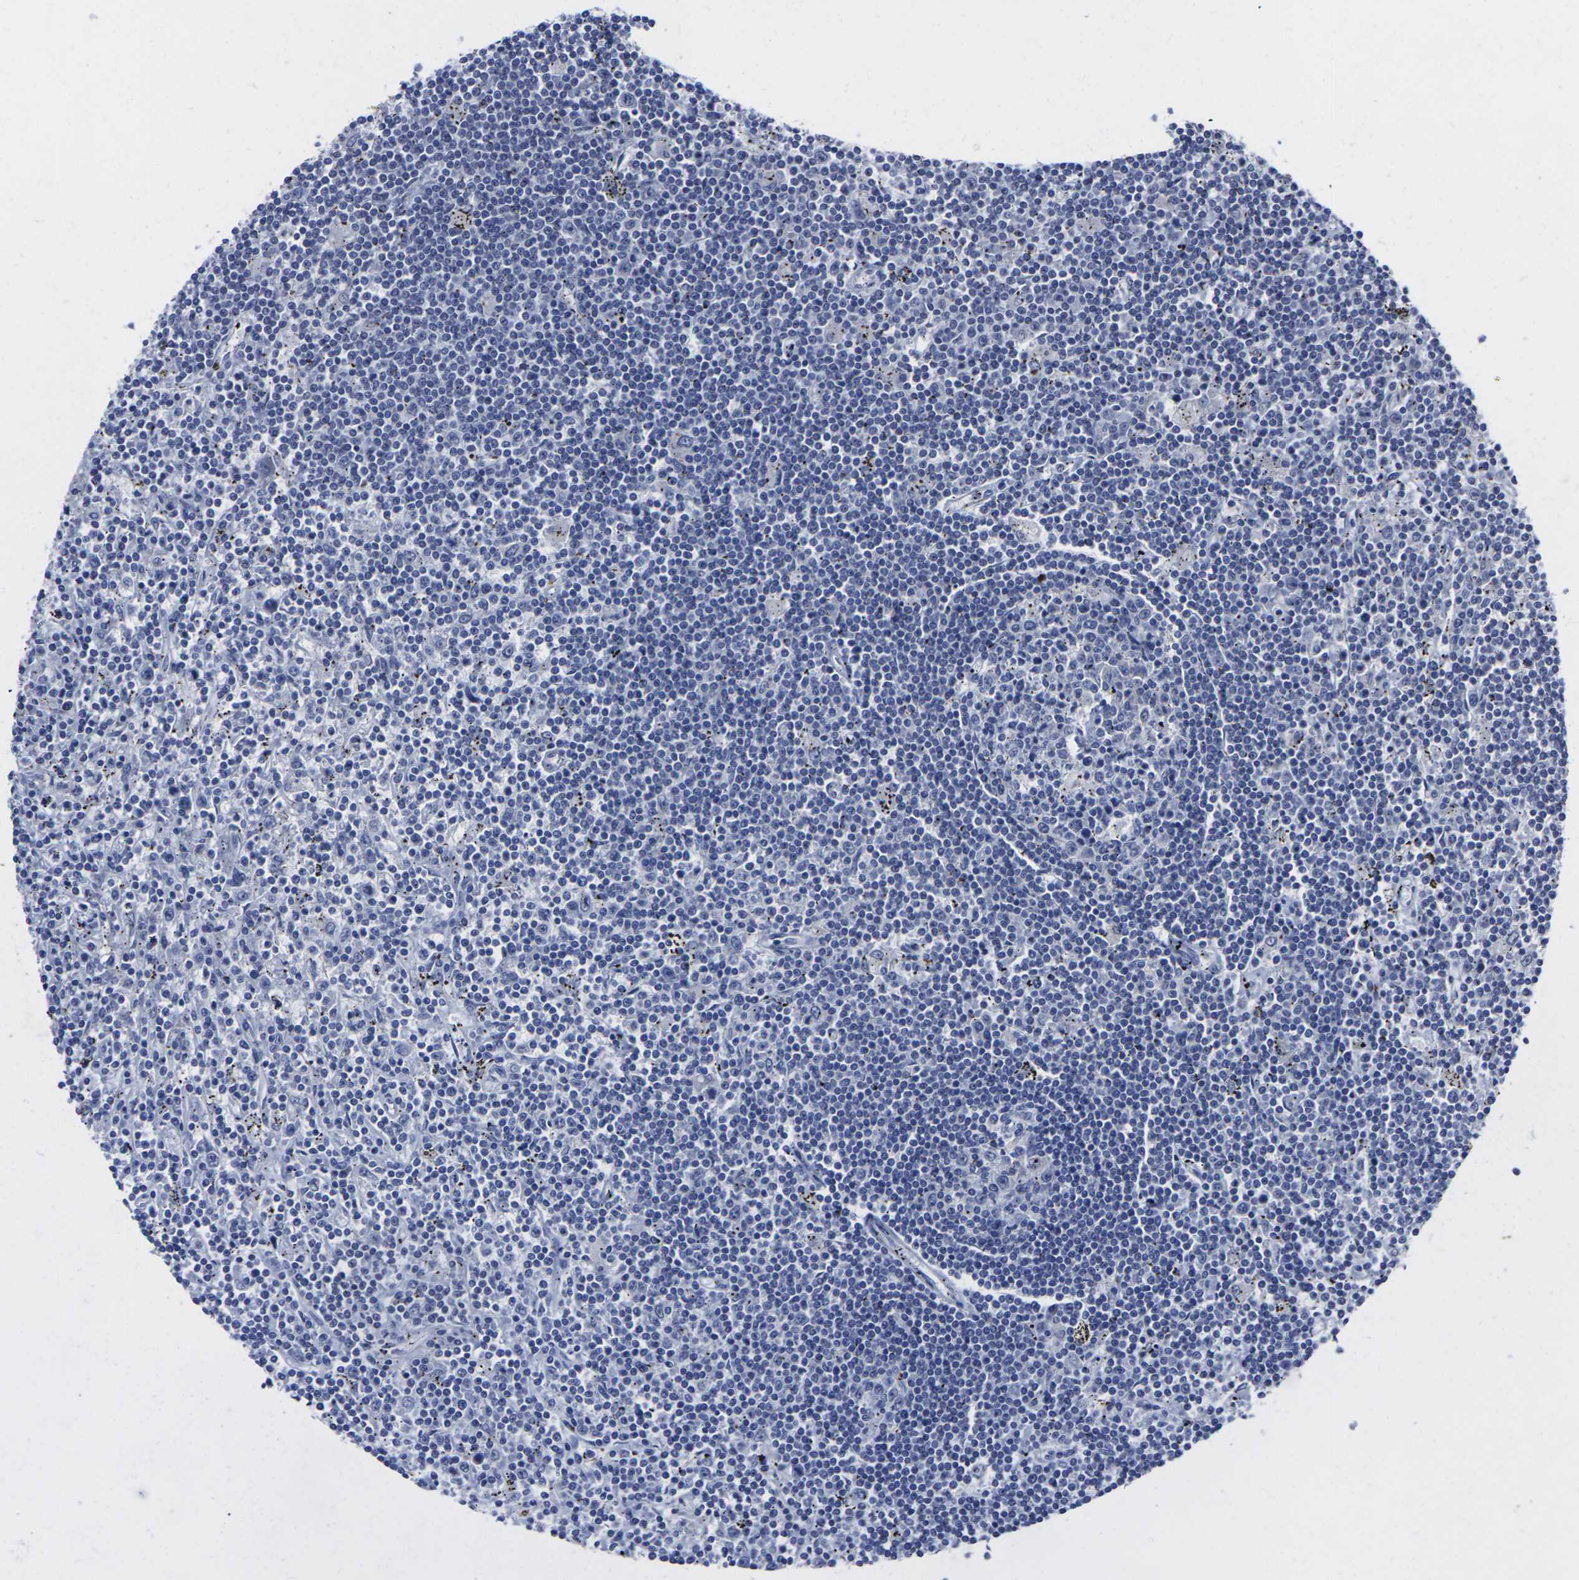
{"staining": {"intensity": "negative", "quantity": "none", "location": "none"}, "tissue": "lymphoma", "cell_type": "Tumor cells", "image_type": "cancer", "snomed": [{"axis": "morphology", "description": "Malignant lymphoma, non-Hodgkin's type, Low grade"}, {"axis": "topography", "description": "Spleen"}], "caption": "There is no significant staining in tumor cells of lymphoma. (DAB (3,3'-diaminobenzidine) IHC visualized using brightfield microscopy, high magnification).", "gene": "MSANTD4", "patient": {"sex": "male", "age": 76}}